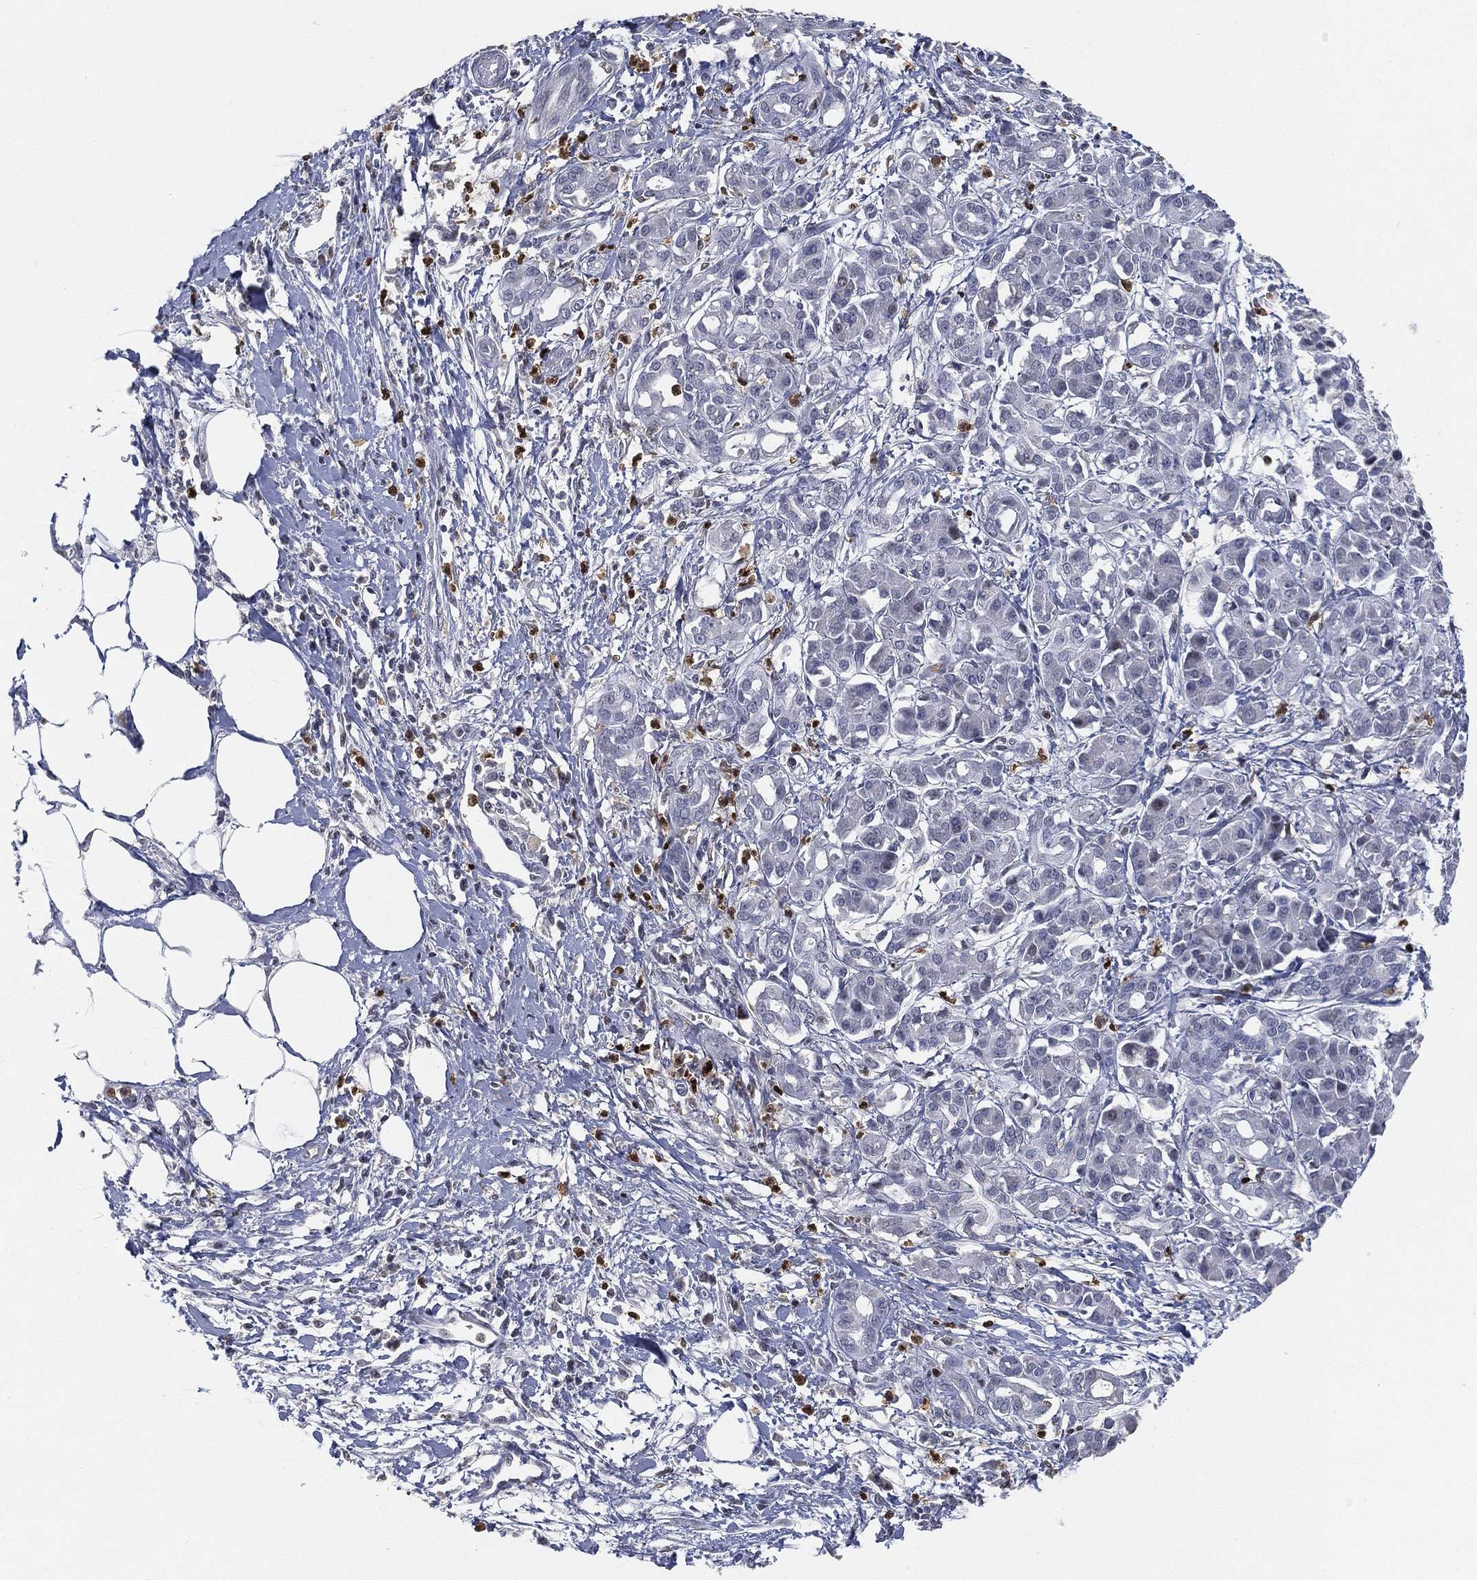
{"staining": {"intensity": "negative", "quantity": "none", "location": "none"}, "tissue": "pancreatic cancer", "cell_type": "Tumor cells", "image_type": "cancer", "snomed": [{"axis": "morphology", "description": "Adenocarcinoma, NOS"}, {"axis": "topography", "description": "Pancreas"}], "caption": "This image is of pancreatic cancer stained with immunohistochemistry to label a protein in brown with the nuclei are counter-stained blue. There is no positivity in tumor cells. (DAB (3,3'-diaminobenzidine) immunohistochemistry visualized using brightfield microscopy, high magnification).", "gene": "ARG1", "patient": {"sex": "male", "age": 72}}